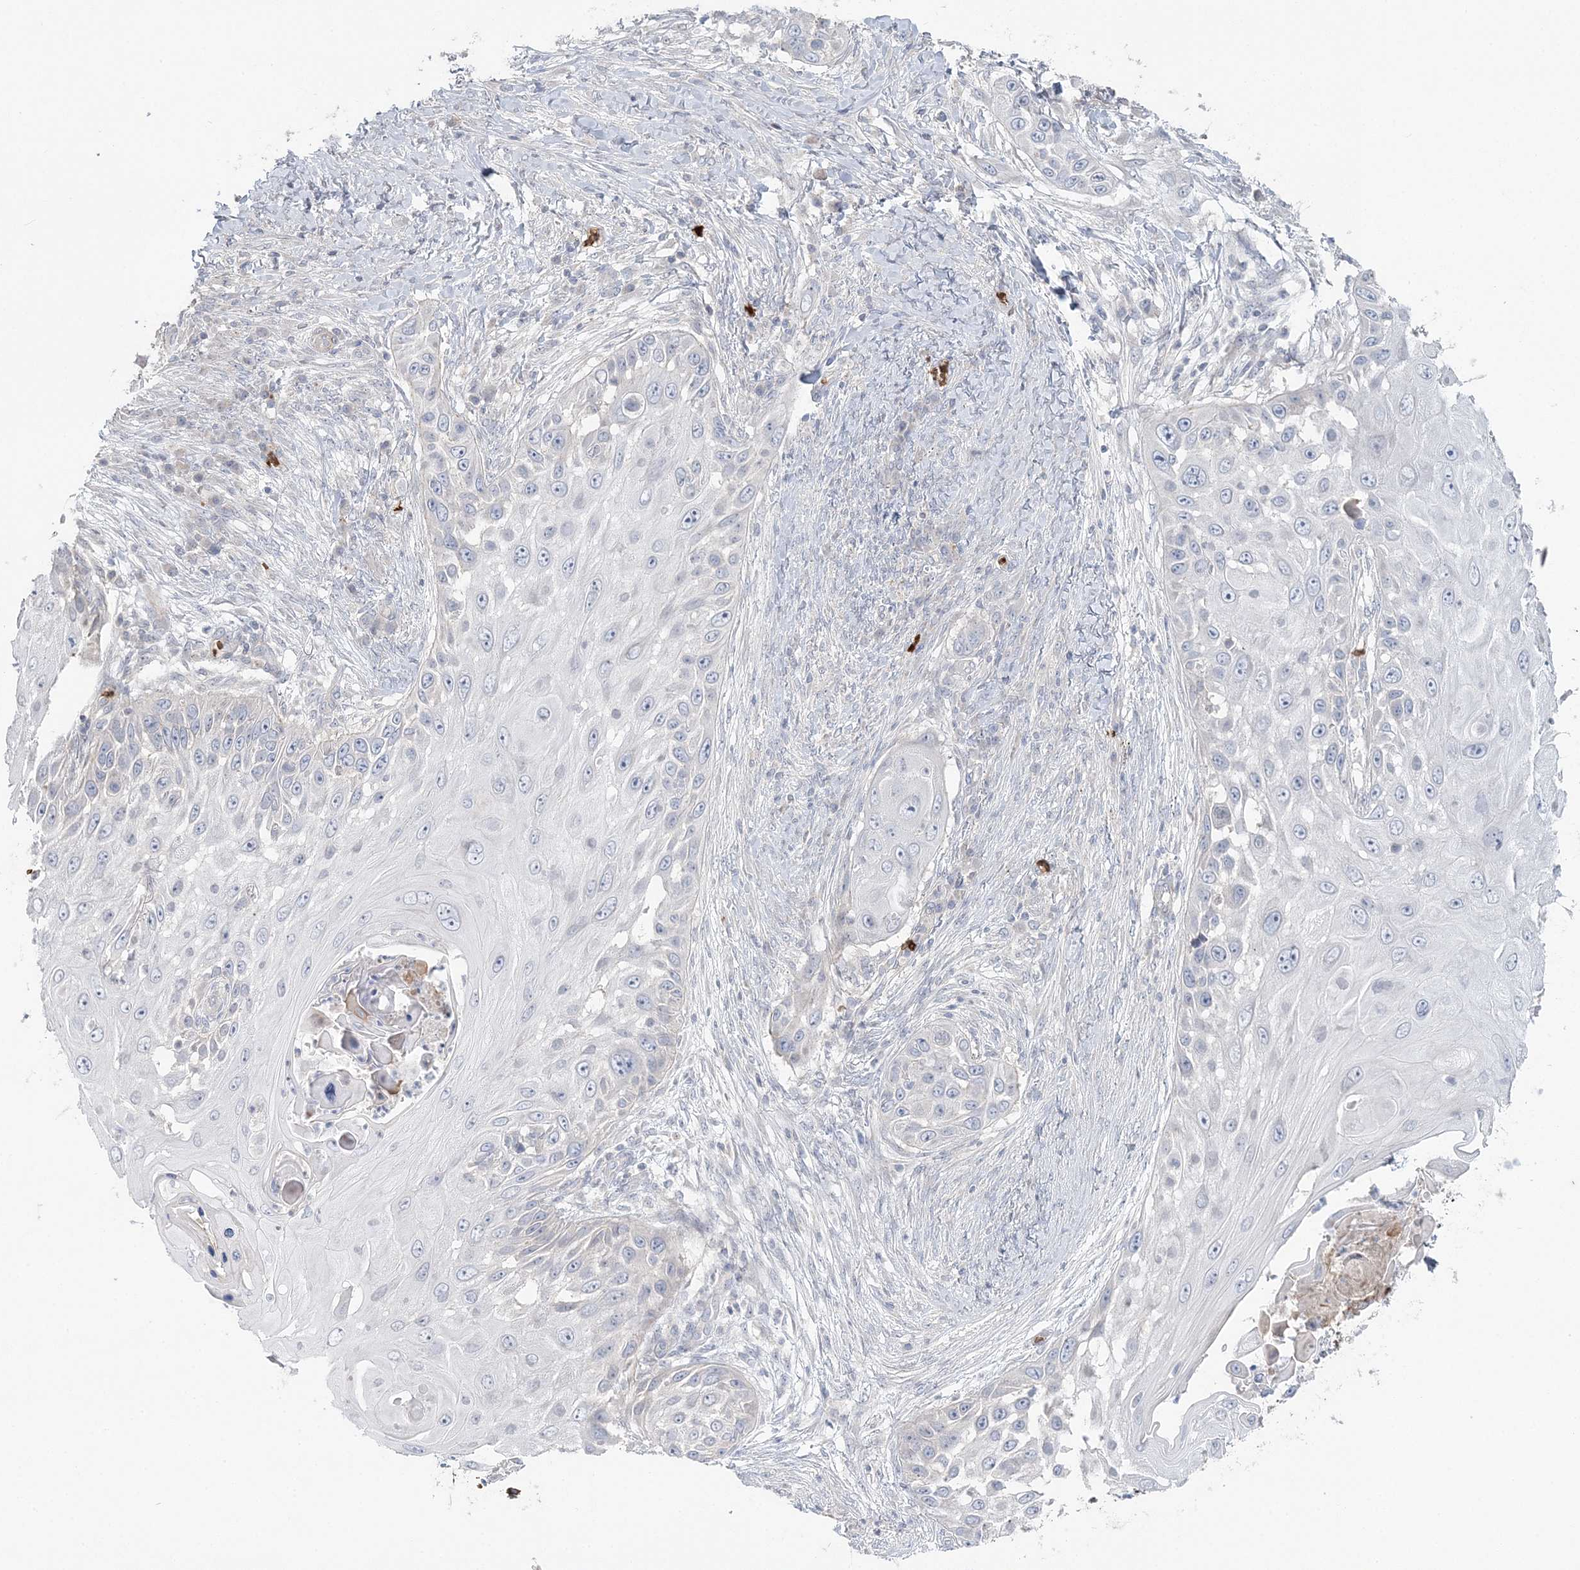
{"staining": {"intensity": "negative", "quantity": "none", "location": "none"}, "tissue": "skin cancer", "cell_type": "Tumor cells", "image_type": "cancer", "snomed": [{"axis": "morphology", "description": "Squamous cell carcinoma, NOS"}, {"axis": "topography", "description": "Skin"}], "caption": "Tumor cells are negative for brown protein staining in skin cancer (squamous cell carcinoma).", "gene": "SERINC1", "patient": {"sex": "female", "age": 44}}